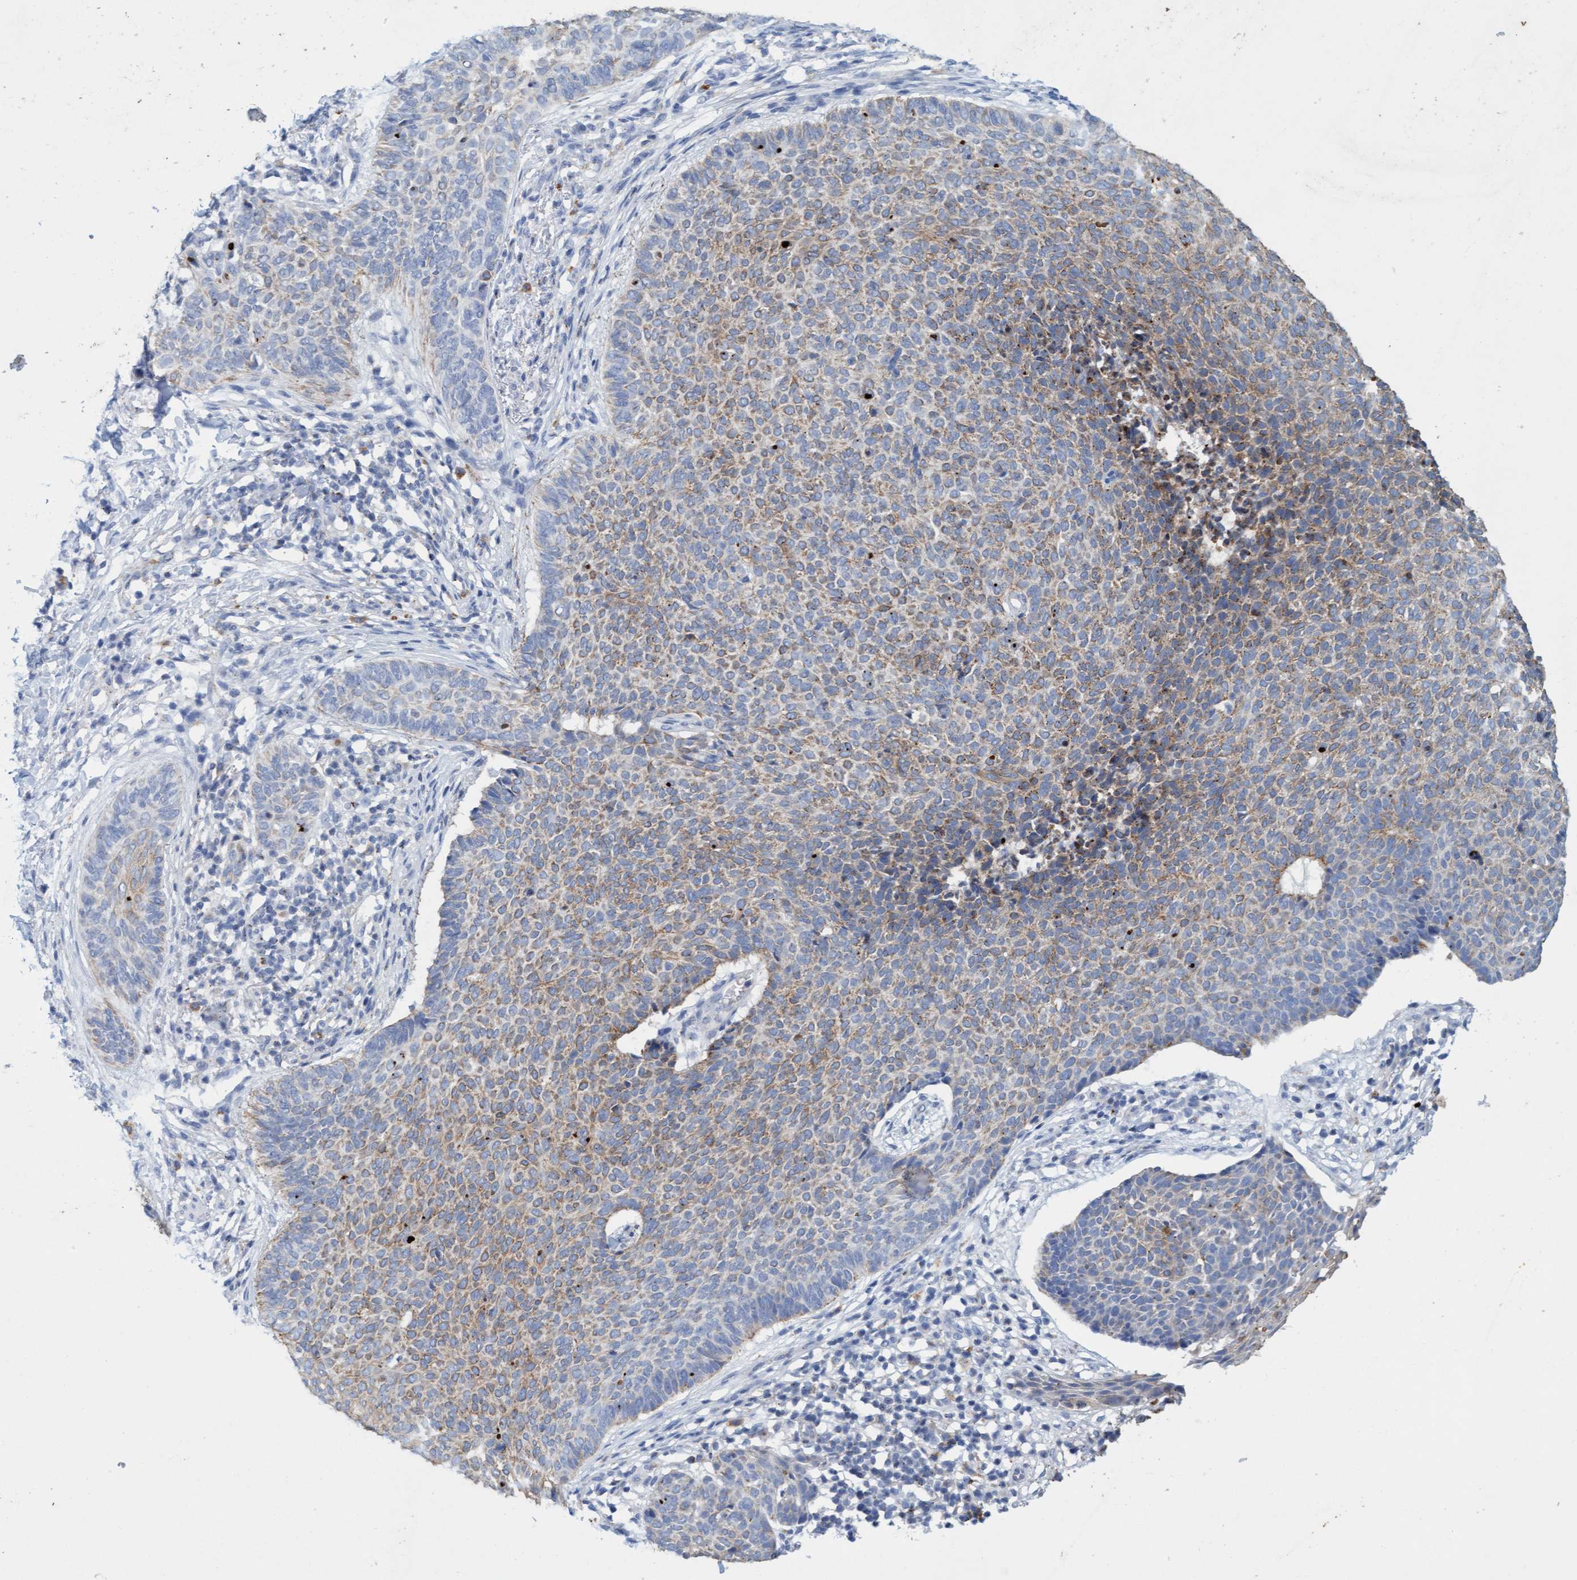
{"staining": {"intensity": "moderate", "quantity": "25%-75%", "location": "cytoplasmic/membranous"}, "tissue": "skin cancer", "cell_type": "Tumor cells", "image_type": "cancer", "snomed": [{"axis": "morphology", "description": "Normal tissue, NOS"}, {"axis": "morphology", "description": "Basal cell carcinoma"}, {"axis": "topography", "description": "Skin"}], "caption": "This is a photomicrograph of immunohistochemistry (IHC) staining of skin basal cell carcinoma, which shows moderate staining in the cytoplasmic/membranous of tumor cells.", "gene": "SGSH", "patient": {"sex": "male", "age": 50}}